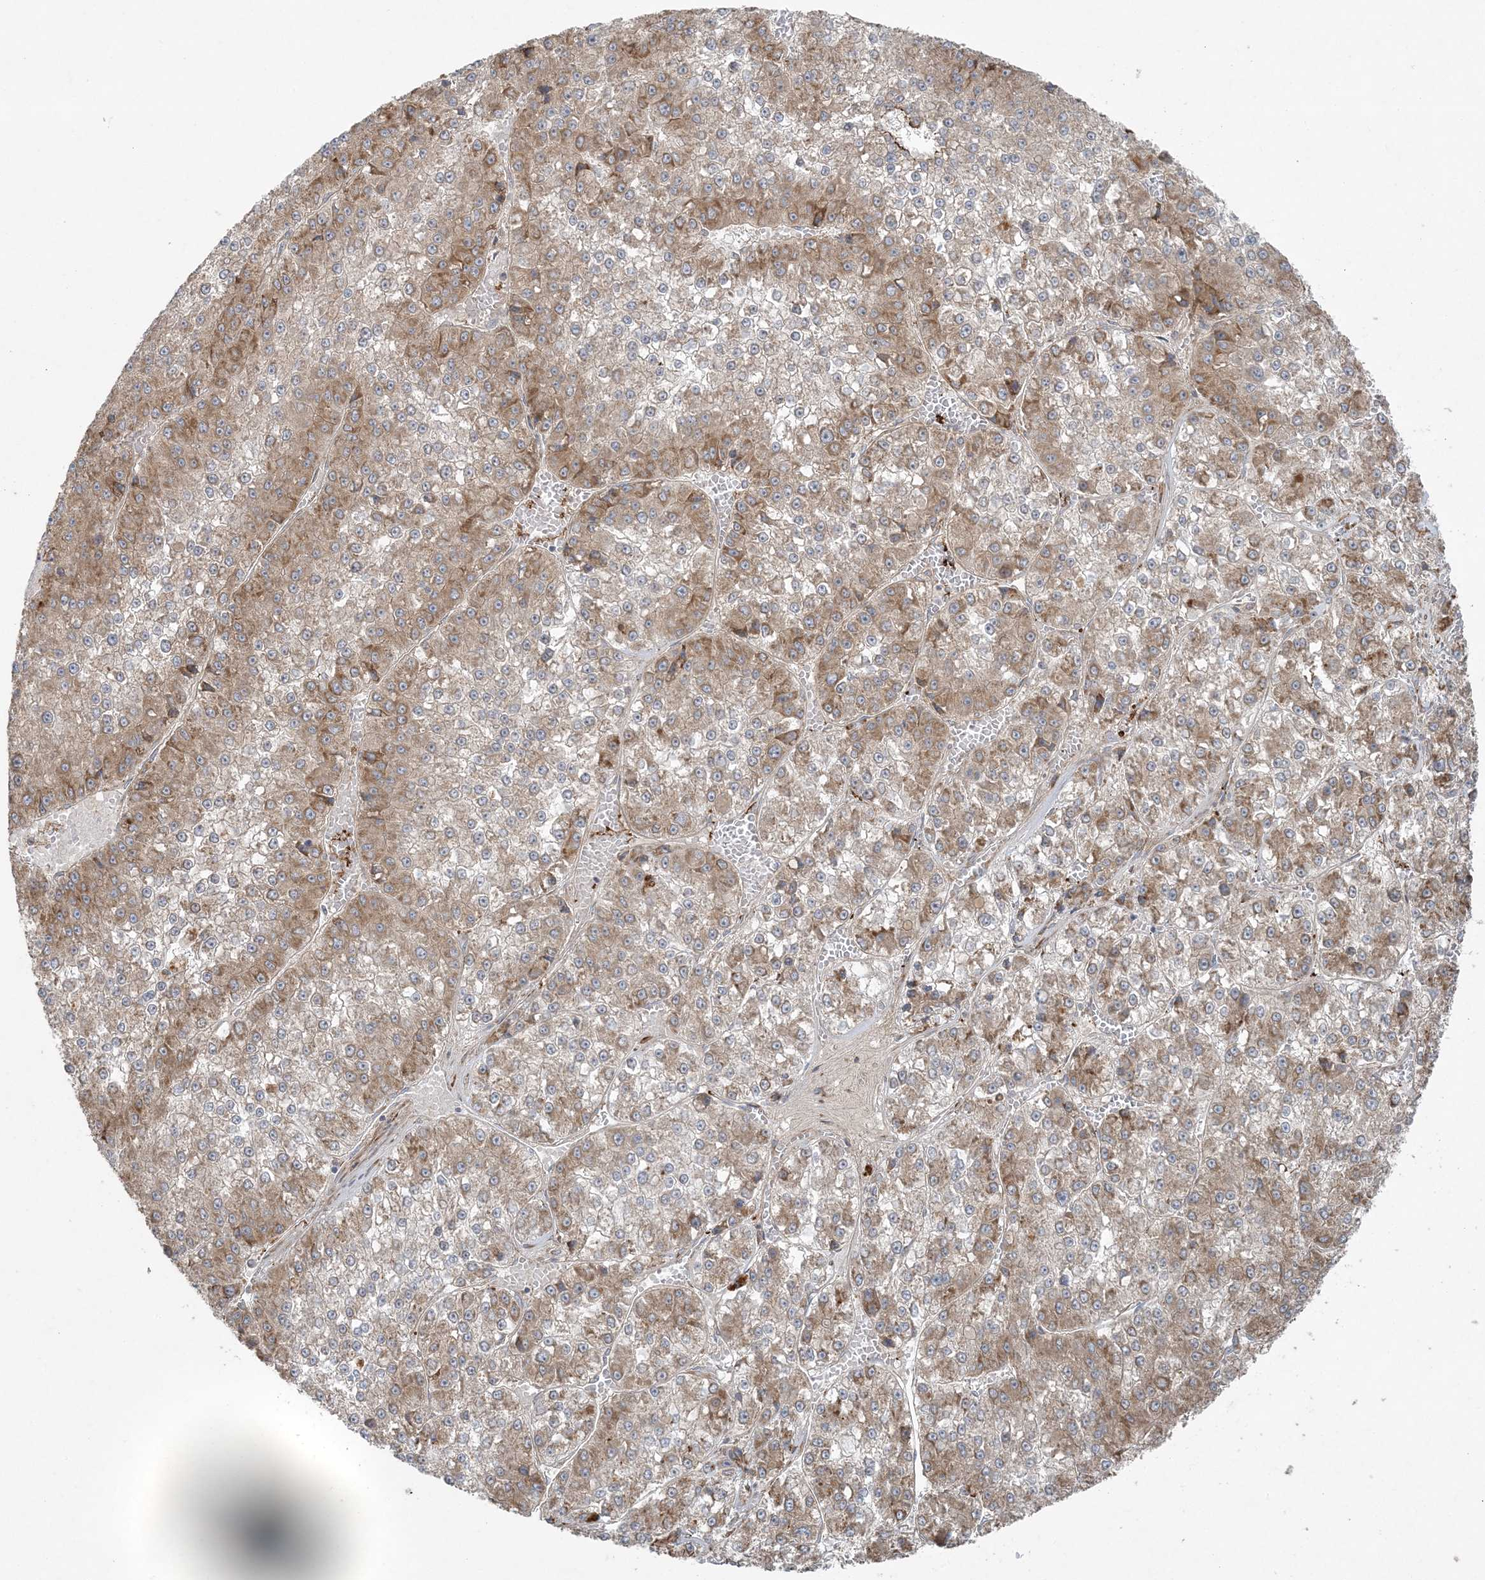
{"staining": {"intensity": "moderate", "quantity": "25%-75%", "location": "cytoplasmic/membranous"}, "tissue": "liver cancer", "cell_type": "Tumor cells", "image_type": "cancer", "snomed": [{"axis": "morphology", "description": "Carcinoma, Hepatocellular, NOS"}, {"axis": "topography", "description": "Liver"}], "caption": "Immunohistochemical staining of liver cancer demonstrates medium levels of moderate cytoplasmic/membranous protein expression in about 25%-75% of tumor cells. (IHC, brightfield microscopy, high magnification).", "gene": "ZNF263", "patient": {"sex": "female", "age": 73}}